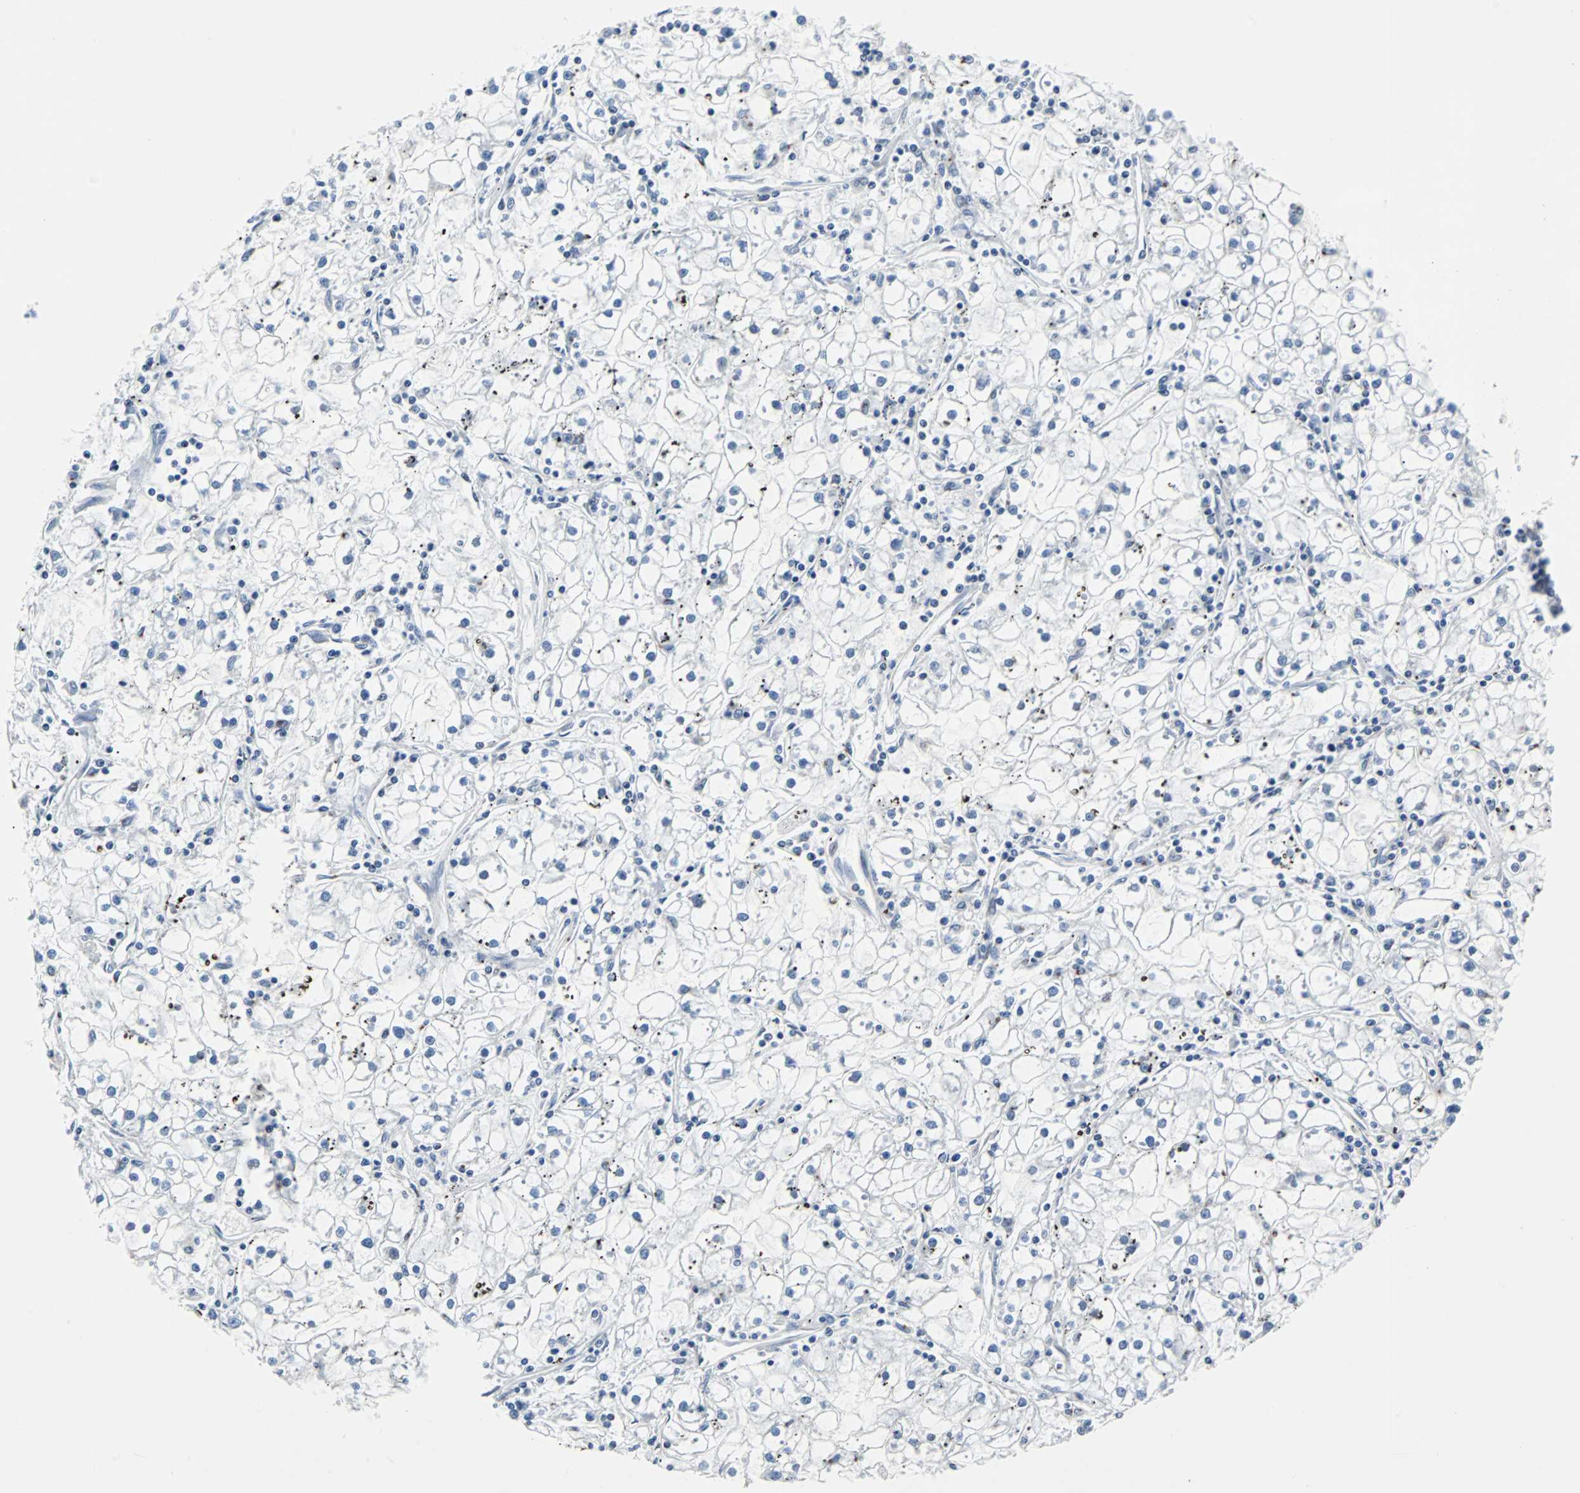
{"staining": {"intensity": "negative", "quantity": "none", "location": "none"}, "tissue": "renal cancer", "cell_type": "Tumor cells", "image_type": "cancer", "snomed": [{"axis": "morphology", "description": "Adenocarcinoma, NOS"}, {"axis": "topography", "description": "Kidney"}], "caption": "A photomicrograph of human renal adenocarcinoma is negative for staining in tumor cells.", "gene": "MAP2K6", "patient": {"sex": "male", "age": 56}}